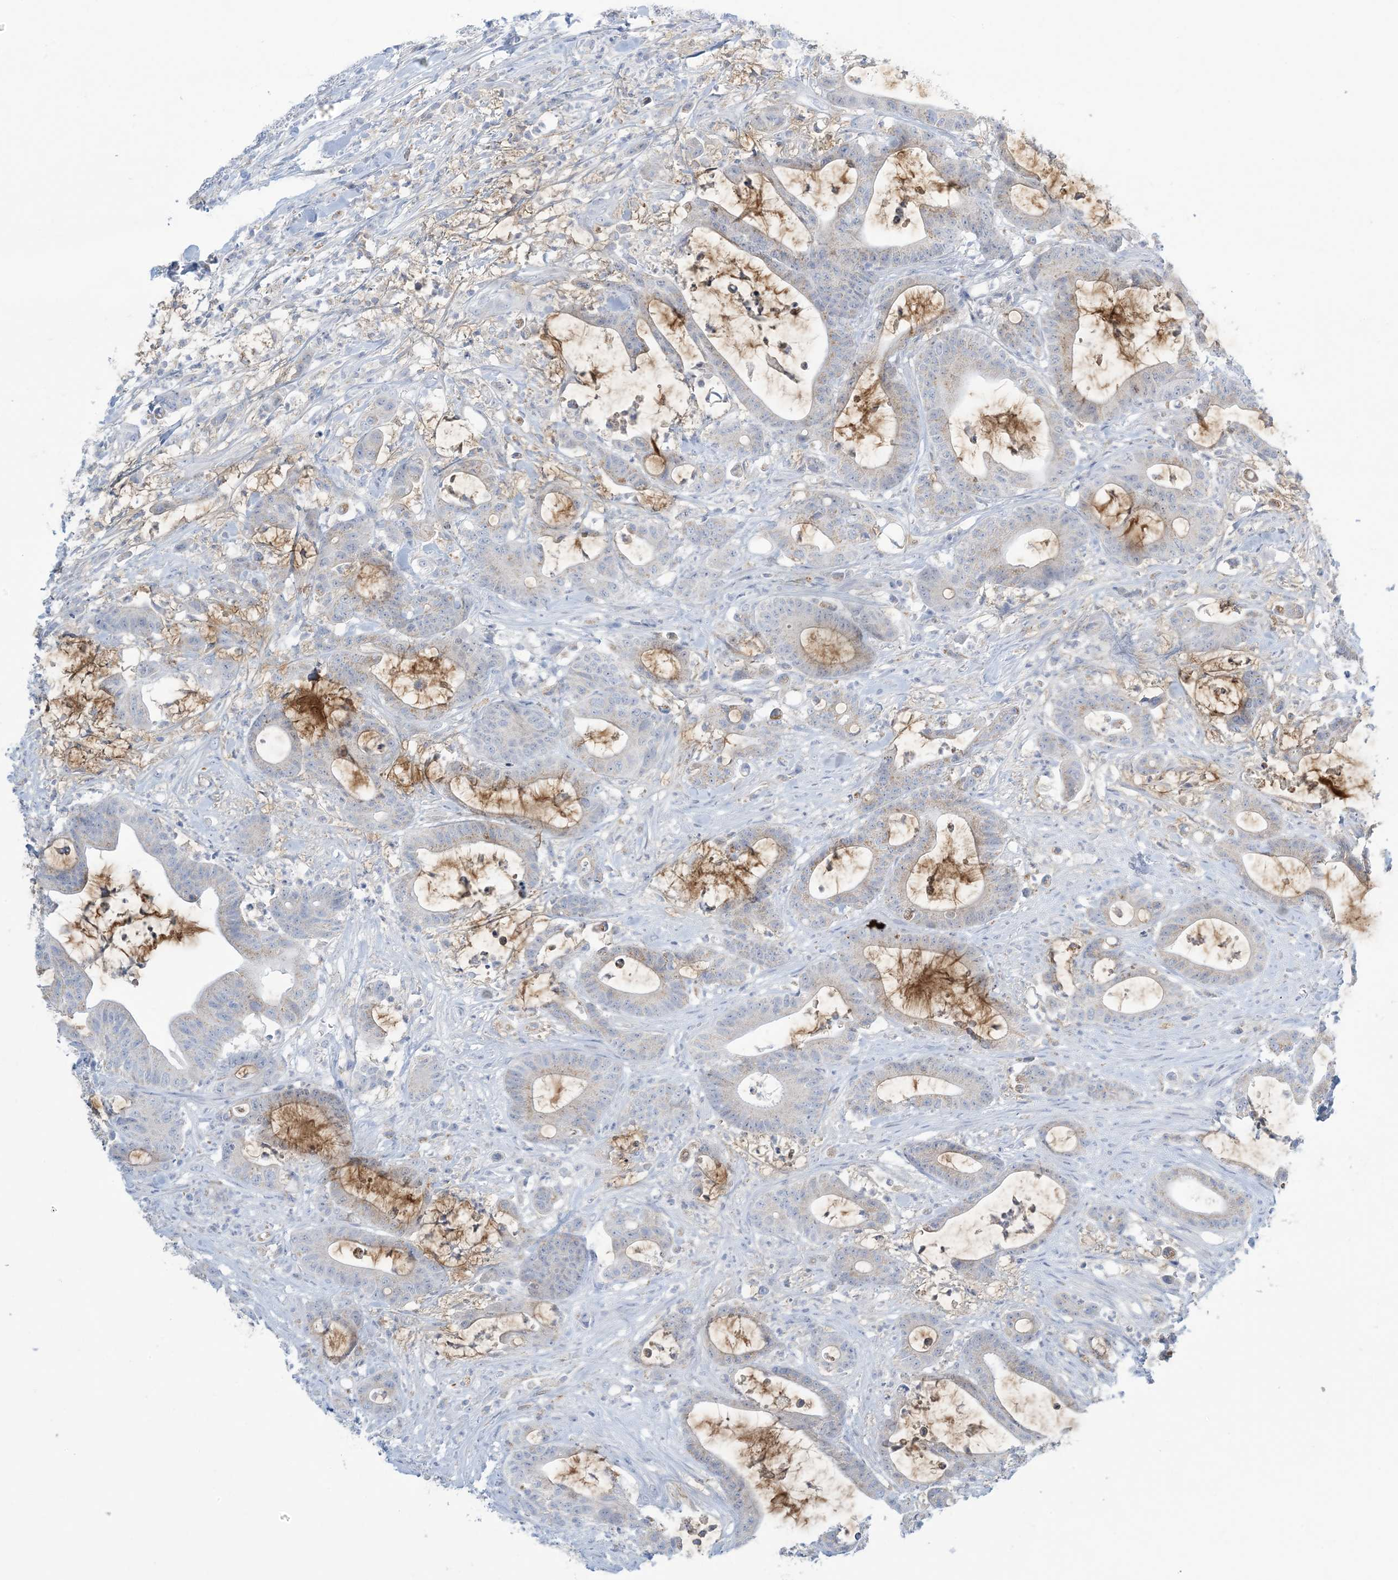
{"staining": {"intensity": "negative", "quantity": "none", "location": "none"}, "tissue": "colorectal cancer", "cell_type": "Tumor cells", "image_type": "cancer", "snomed": [{"axis": "morphology", "description": "Adenocarcinoma, NOS"}, {"axis": "topography", "description": "Colon"}], "caption": "This is an immunohistochemistry micrograph of human adenocarcinoma (colorectal). There is no positivity in tumor cells.", "gene": "ZDHHC4", "patient": {"sex": "female", "age": 84}}